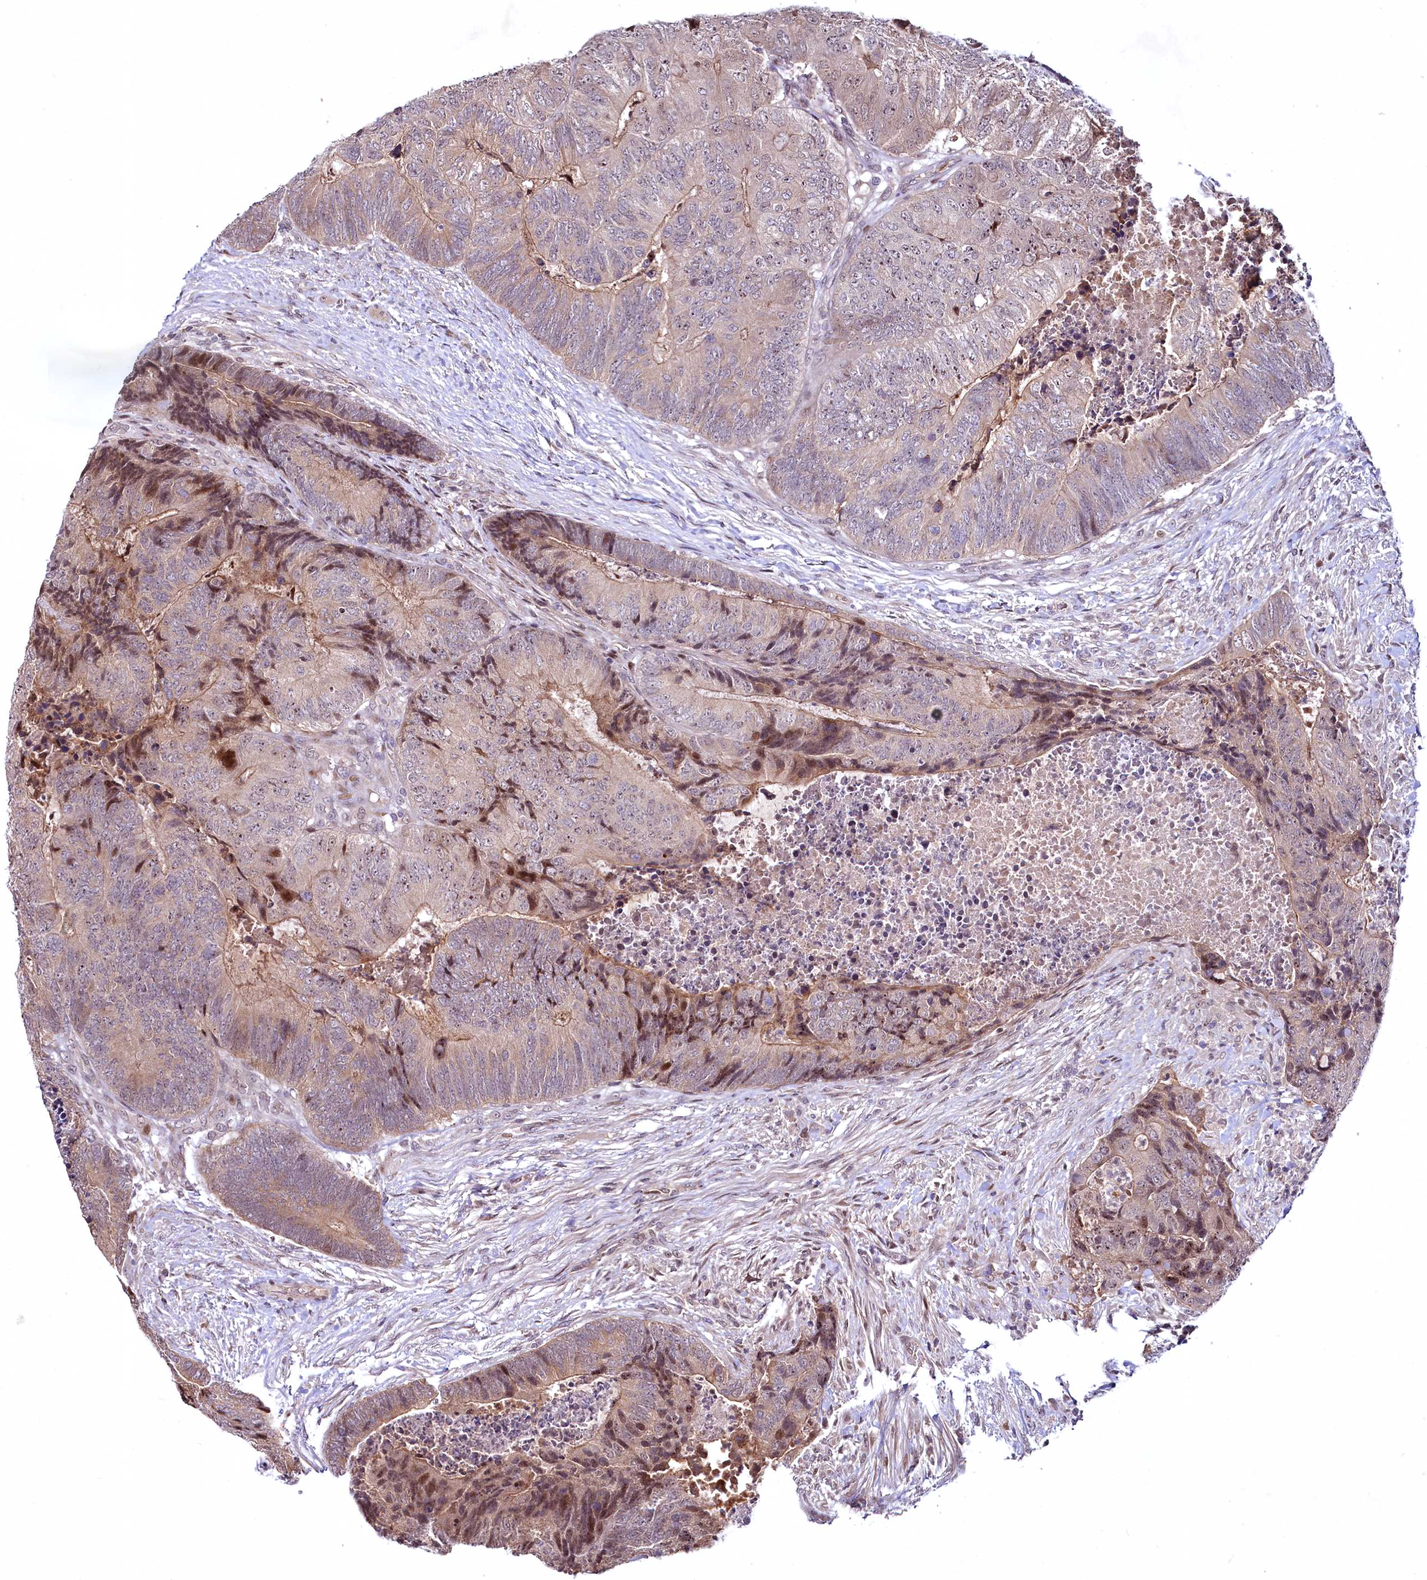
{"staining": {"intensity": "moderate", "quantity": "25%-75%", "location": "cytoplasmic/membranous,nuclear"}, "tissue": "colorectal cancer", "cell_type": "Tumor cells", "image_type": "cancer", "snomed": [{"axis": "morphology", "description": "Adenocarcinoma, NOS"}, {"axis": "topography", "description": "Colon"}], "caption": "Moderate cytoplasmic/membranous and nuclear expression for a protein is present in about 25%-75% of tumor cells of colorectal cancer using IHC.", "gene": "N4BP2L1", "patient": {"sex": "female", "age": 67}}